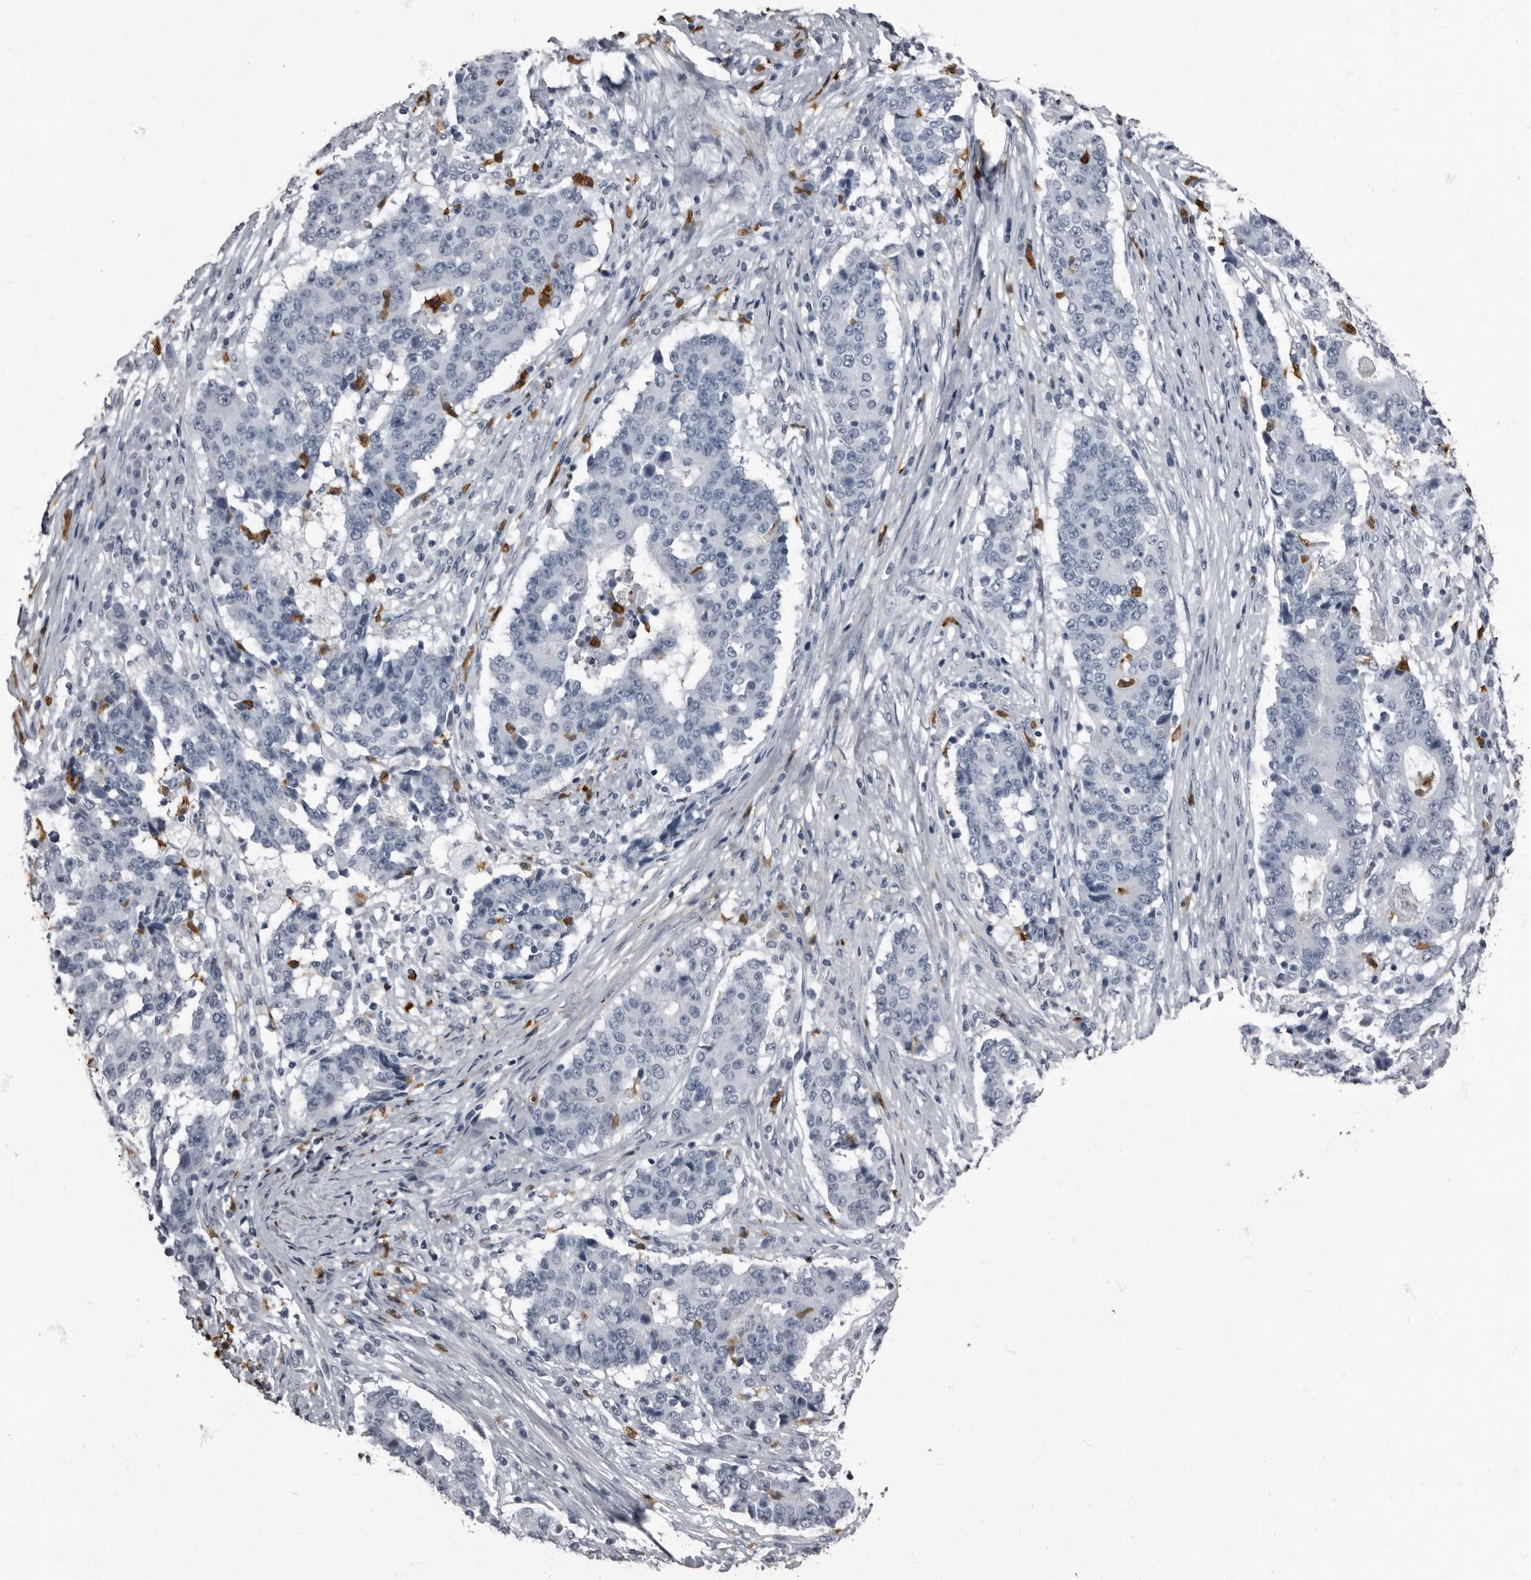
{"staining": {"intensity": "negative", "quantity": "none", "location": "none"}, "tissue": "stomach cancer", "cell_type": "Tumor cells", "image_type": "cancer", "snomed": [{"axis": "morphology", "description": "Adenocarcinoma, NOS"}, {"axis": "topography", "description": "Stomach"}], "caption": "DAB (3,3'-diaminobenzidine) immunohistochemical staining of stomach cancer demonstrates no significant positivity in tumor cells.", "gene": "TPD52L1", "patient": {"sex": "male", "age": 59}}